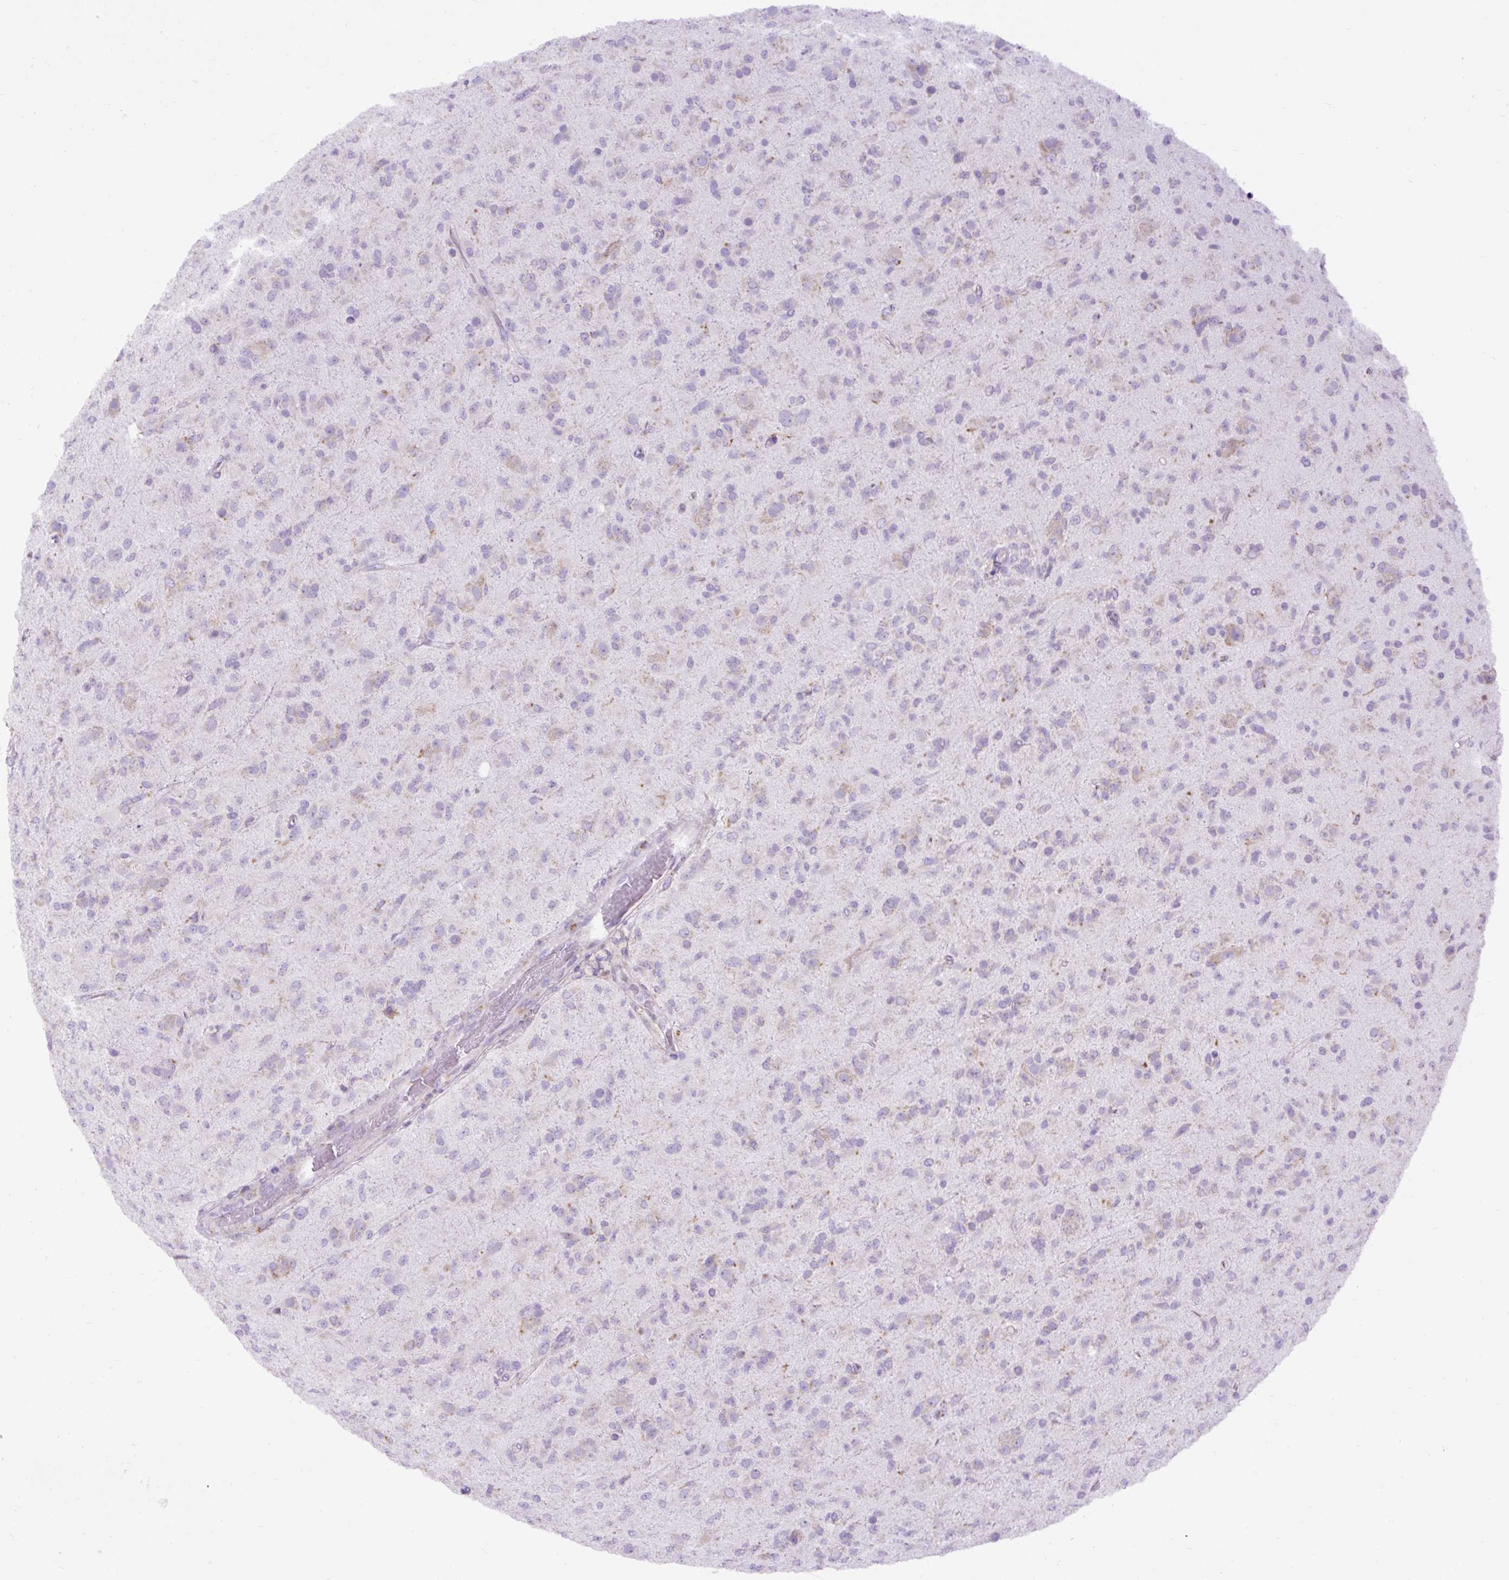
{"staining": {"intensity": "negative", "quantity": "none", "location": "none"}, "tissue": "glioma", "cell_type": "Tumor cells", "image_type": "cancer", "snomed": [{"axis": "morphology", "description": "Glioma, malignant, Low grade"}, {"axis": "topography", "description": "Brain"}], "caption": "Immunohistochemistry (IHC) of glioma demonstrates no staining in tumor cells. (DAB (3,3'-diaminobenzidine) immunohistochemistry, high magnification).", "gene": "DDOST", "patient": {"sex": "male", "age": 65}}